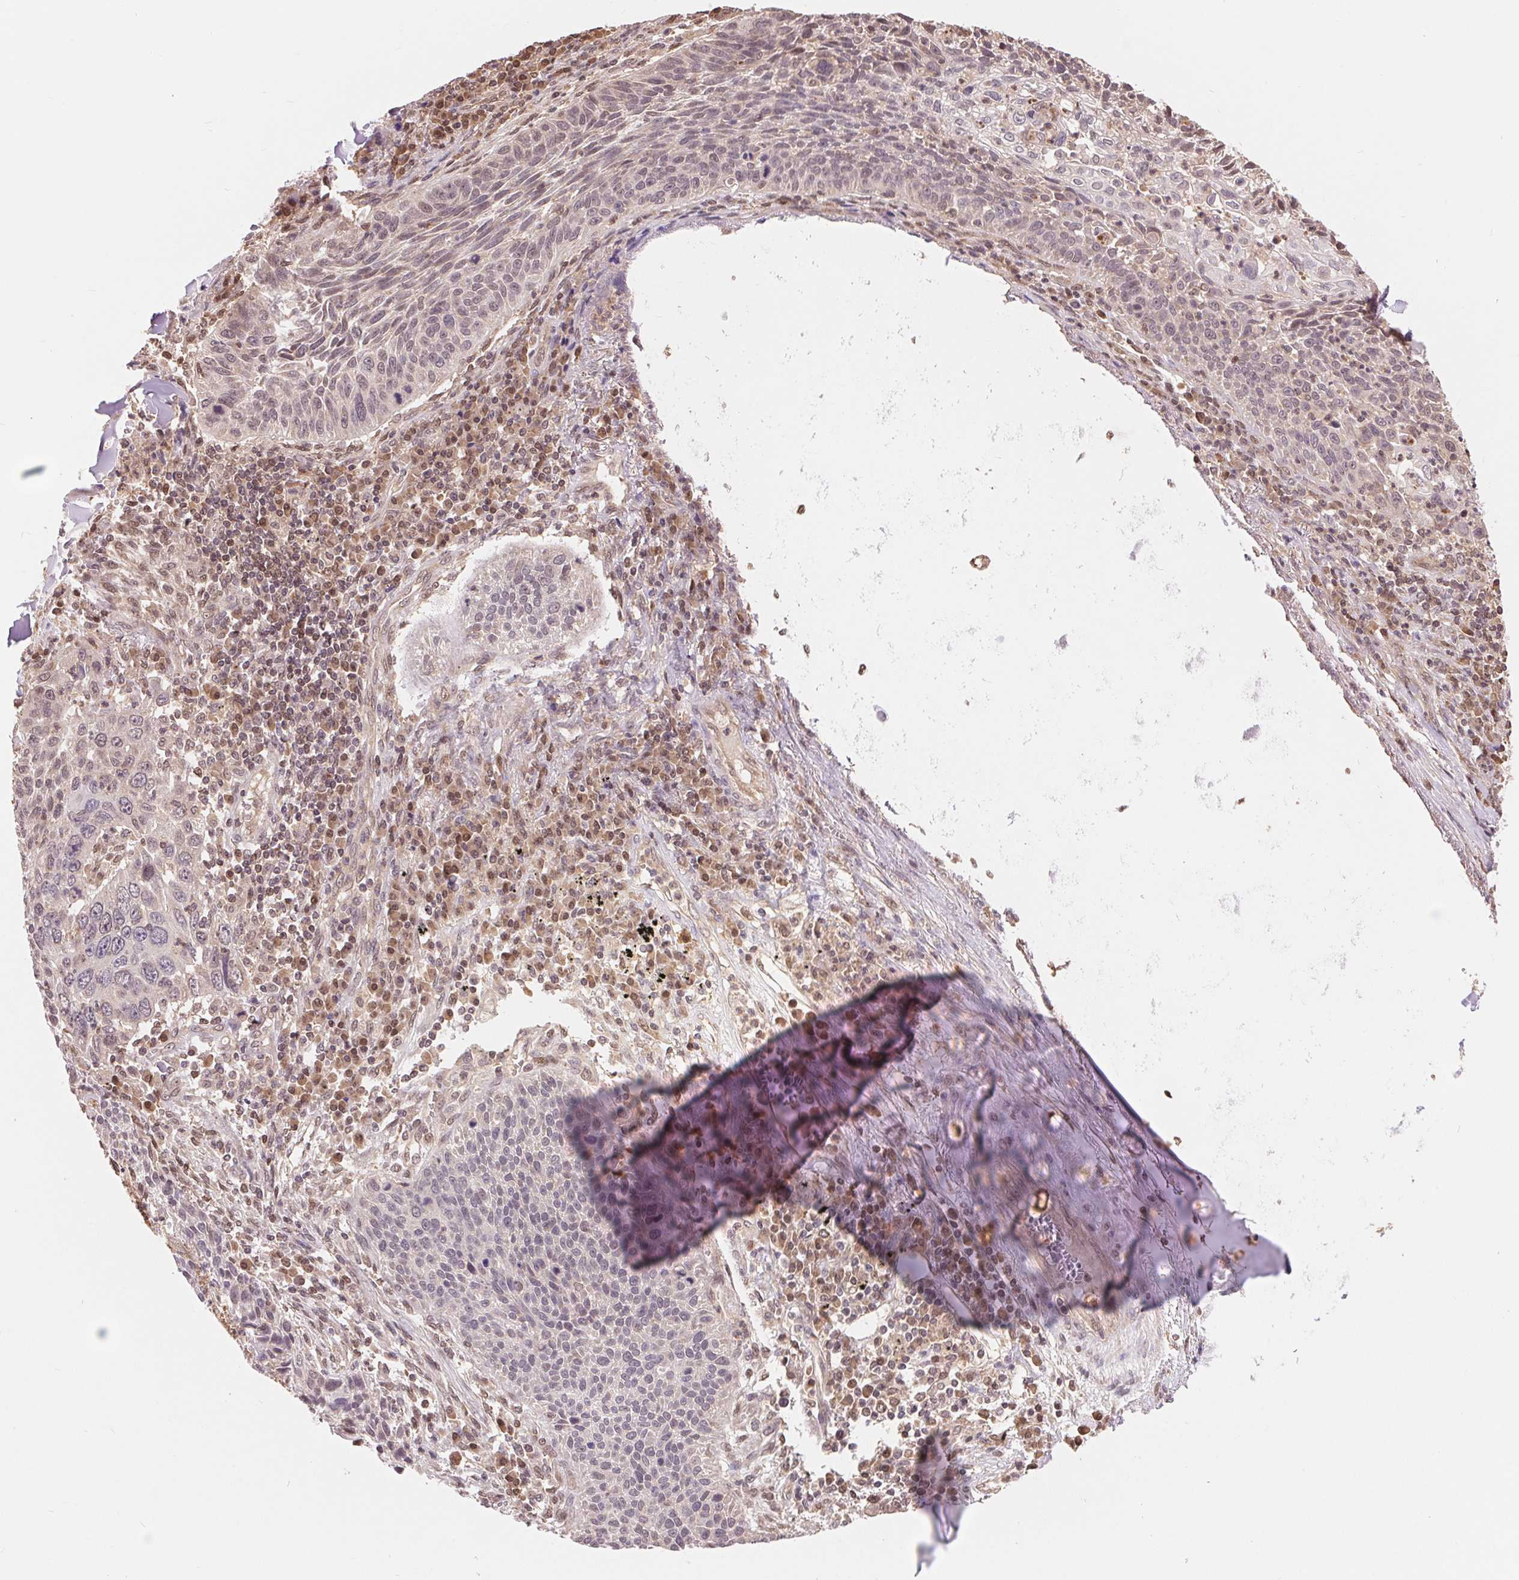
{"staining": {"intensity": "negative", "quantity": "none", "location": "none"}, "tissue": "lung cancer", "cell_type": "Tumor cells", "image_type": "cancer", "snomed": [{"axis": "morphology", "description": "Squamous cell carcinoma, NOS"}, {"axis": "morphology", "description": "Squamous cell carcinoma, metastatic, NOS"}, {"axis": "topography", "description": "Lung"}, {"axis": "topography", "description": "Pleura, NOS"}], "caption": "Tumor cells are negative for protein expression in human lung squamous cell carcinoma.", "gene": "TMEM273", "patient": {"sex": "male", "age": 72}}